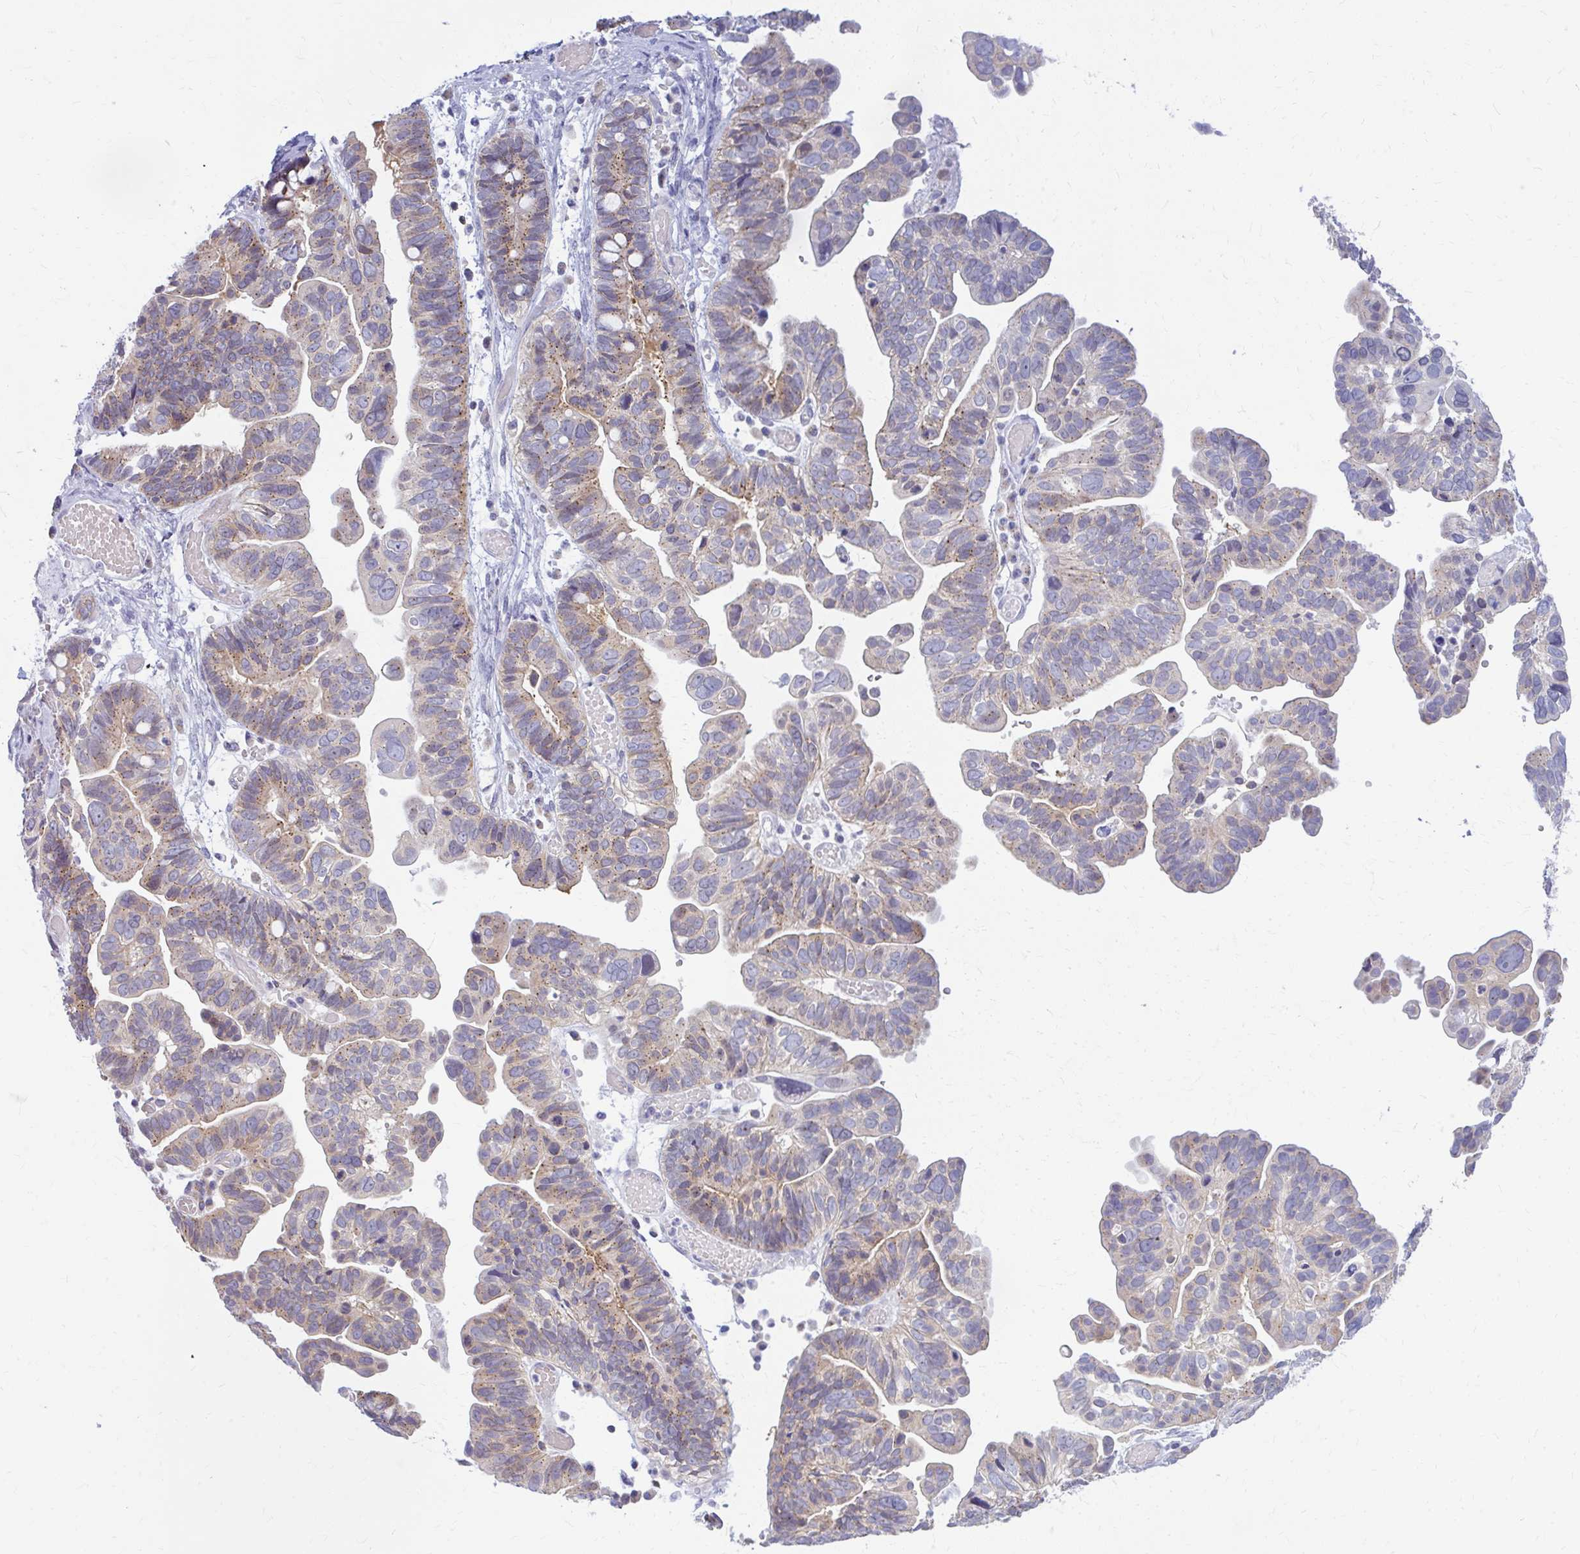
{"staining": {"intensity": "moderate", "quantity": ">75%", "location": "cytoplasmic/membranous"}, "tissue": "ovarian cancer", "cell_type": "Tumor cells", "image_type": "cancer", "snomed": [{"axis": "morphology", "description": "Cystadenocarcinoma, serous, NOS"}, {"axis": "topography", "description": "Ovary"}], "caption": "A photomicrograph of human serous cystadenocarcinoma (ovarian) stained for a protein exhibits moderate cytoplasmic/membranous brown staining in tumor cells.", "gene": "RADIL", "patient": {"sex": "female", "age": 56}}